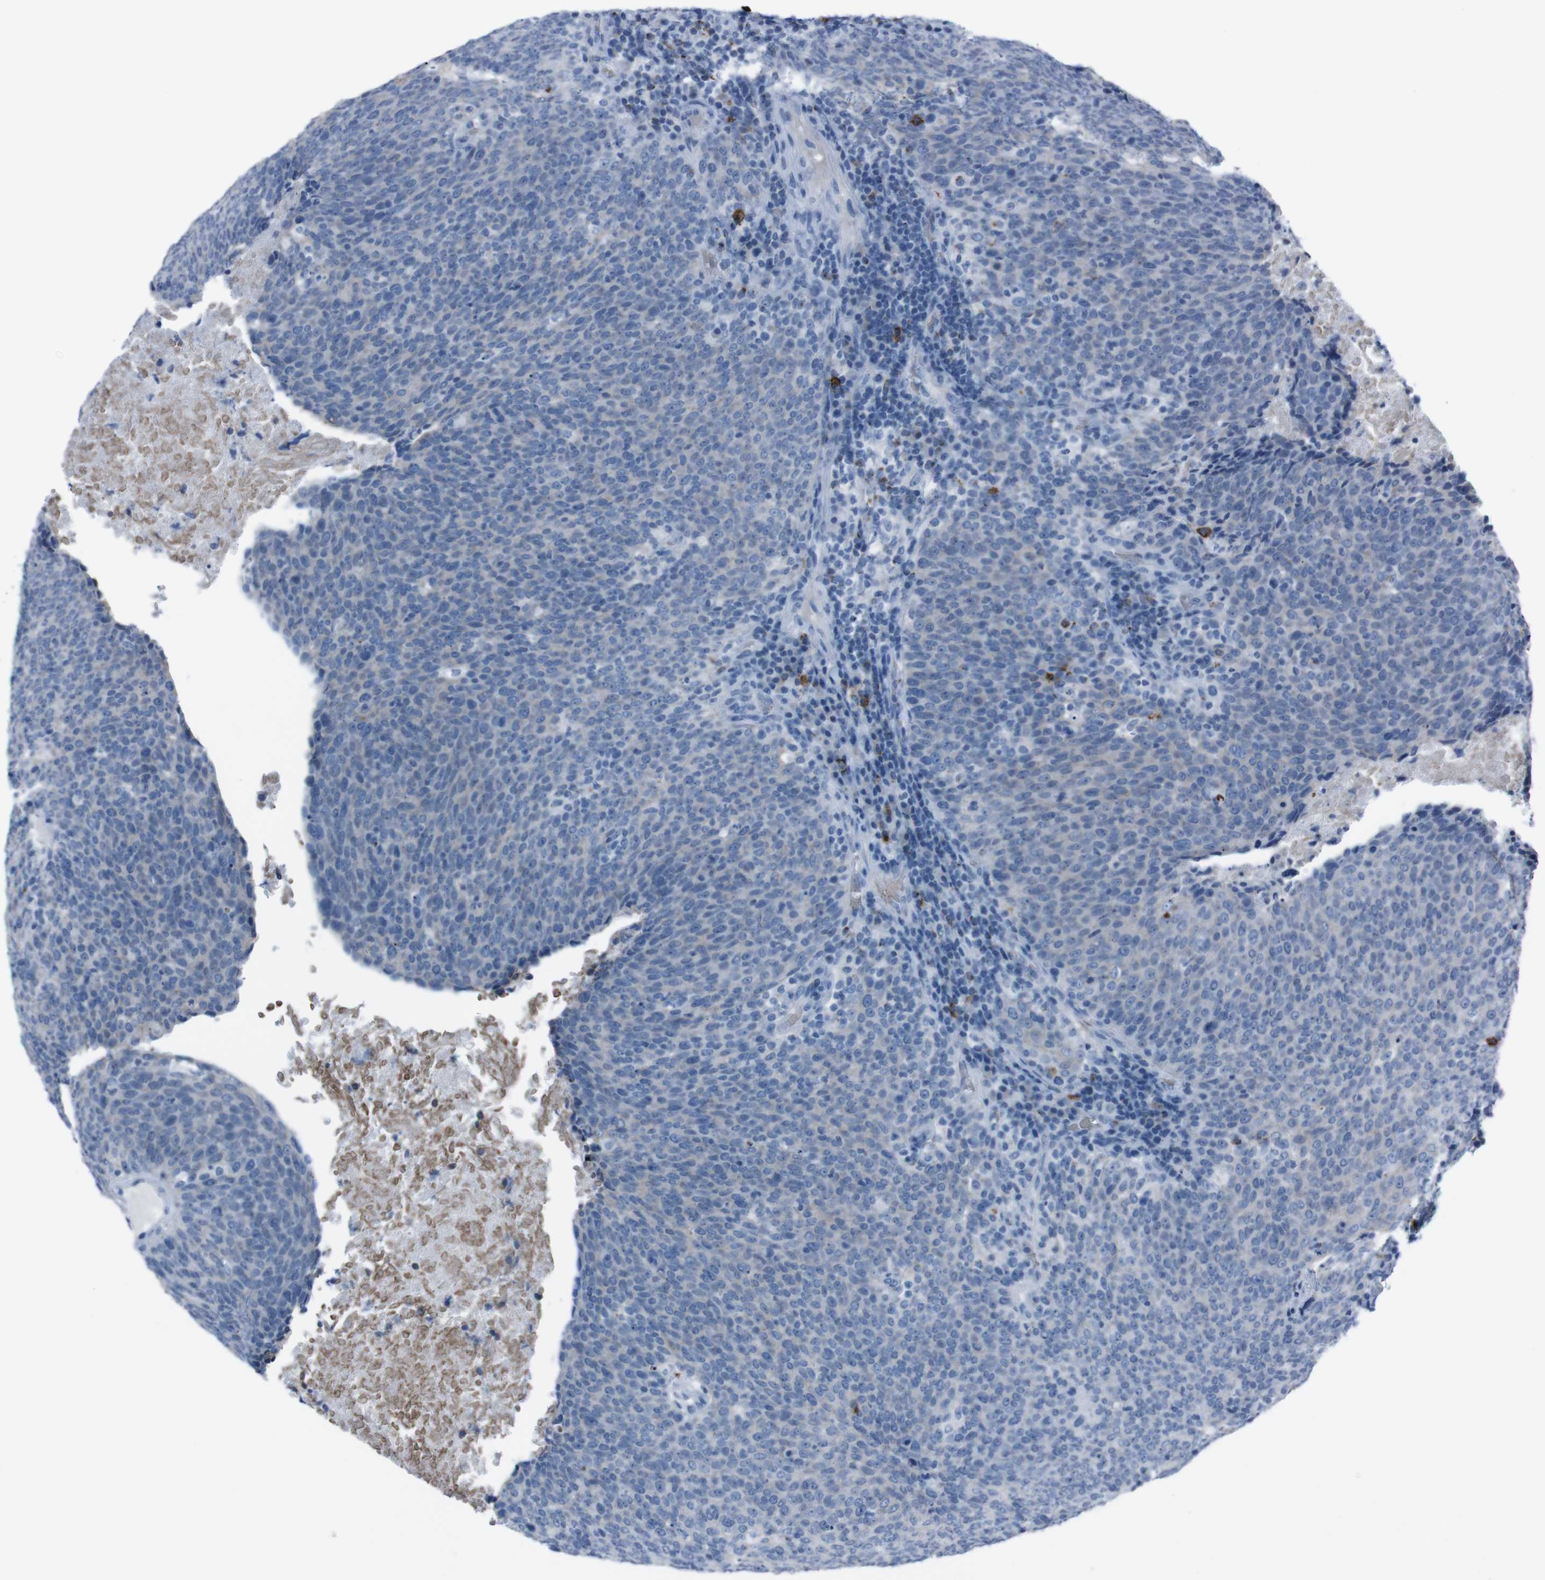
{"staining": {"intensity": "weak", "quantity": "25%-75%", "location": "cytoplasmic/membranous"}, "tissue": "head and neck cancer", "cell_type": "Tumor cells", "image_type": "cancer", "snomed": [{"axis": "morphology", "description": "Squamous cell carcinoma, NOS"}, {"axis": "morphology", "description": "Squamous cell carcinoma, metastatic, NOS"}, {"axis": "topography", "description": "Lymph node"}, {"axis": "topography", "description": "Head-Neck"}], "caption": "DAB (3,3'-diaminobenzidine) immunohistochemical staining of head and neck cancer (metastatic squamous cell carcinoma) shows weak cytoplasmic/membranous protein positivity in about 25%-75% of tumor cells. (DAB = brown stain, brightfield microscopy at high magnification).", "gene": "ST6GAL1", "patient": {"sex": "male", "age": 62}}